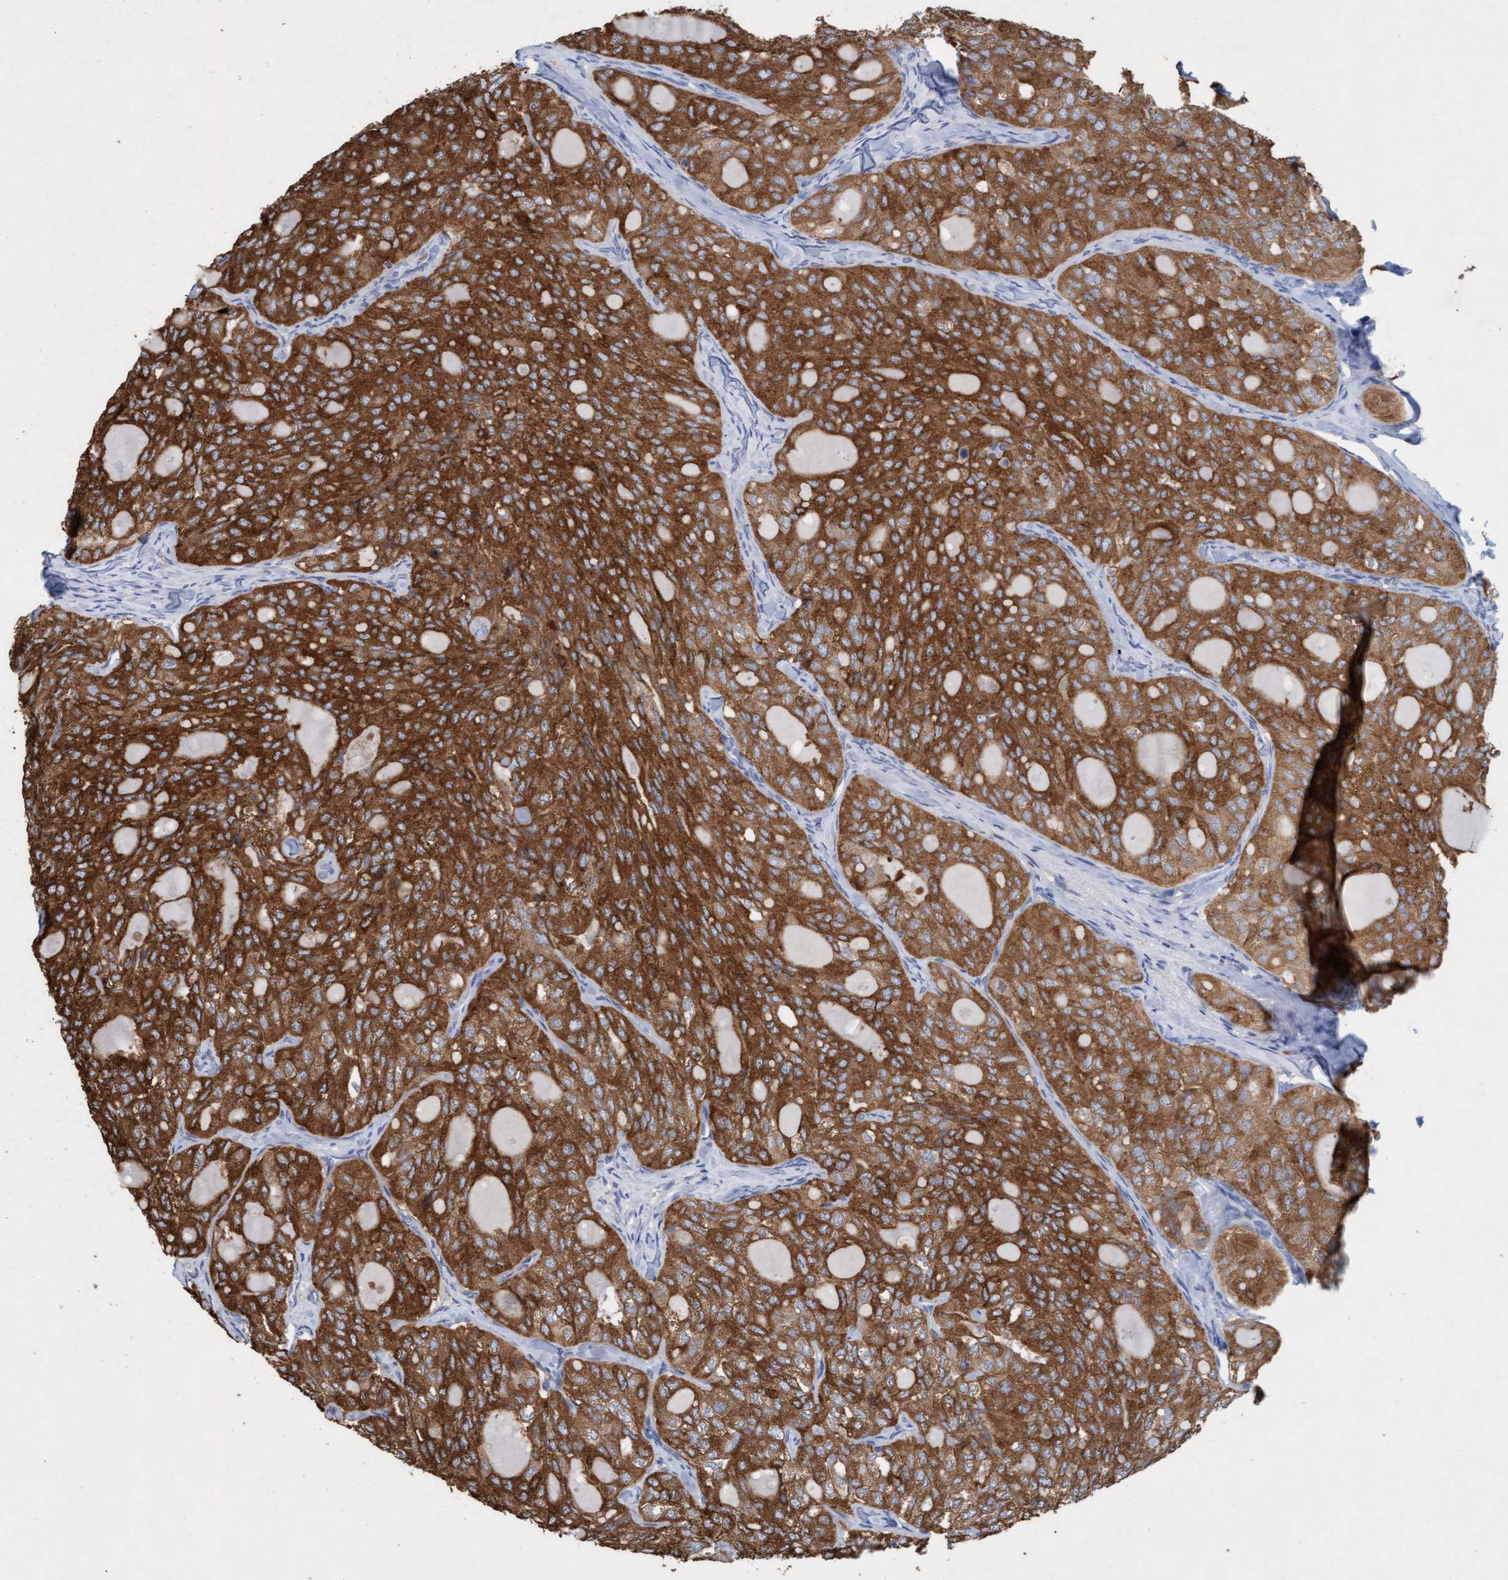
{"staining": {"intensity": "strong", "quantity": ">75%", "location": "cytoplasmic/membranous"}, "tissue": "thyroid cancer", "cell_type": "Tumor cells", "image_type": "cancer", "snomed": [{"axis": "morphology", "description": "Follicular adenoma carcinoma, NOS"}, {"axis": "topography", "description": "Thyroid gland"}], "caption": "Follicular adenoma carcinoma (thyroid) was stained to show a protein in brown. There is high levels of strong cytoplasmic/membranous staining in about >75% of tumor cells.", "gene": "SIGIRR", "patient": {"sex": "male", "age": 75}}